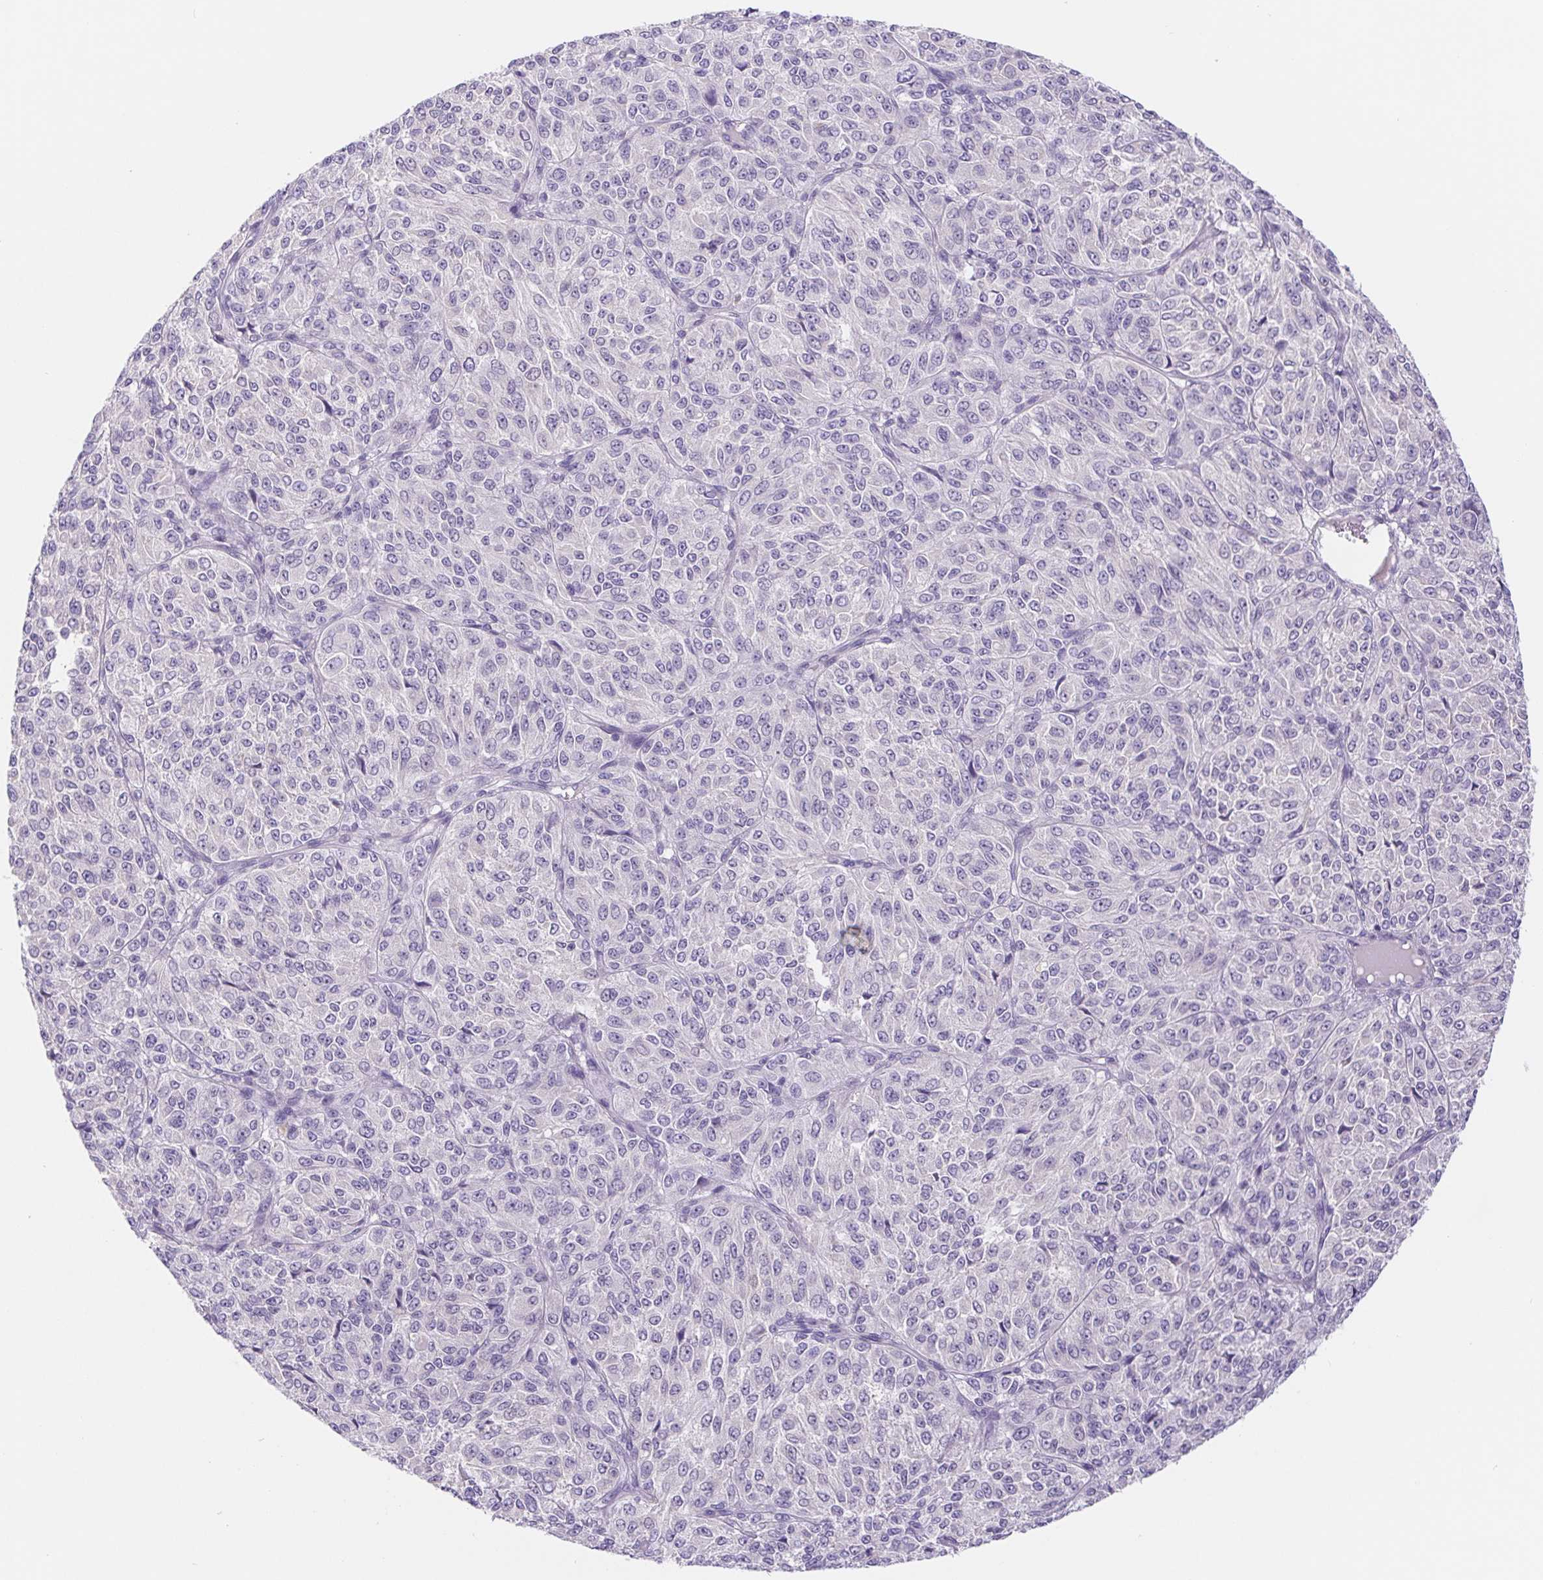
{"staining": {"intensity": "negative", "quantity": "none", "location": "none"}, "tissue": "melanoma", "cell_type": "Tumor cells", "image_type": "cancer", "snomed": [{"axis": "morphology", "description": "Malignant melanoma, Metastatic site"}, {"axis": "topography", "description": "Brain"}], "caption": "The photomicrograph exhibits no staining of tumor cells in melanoma.", "gene": "DYNC2LI1", "patient": {"sex": "female", "age": 56}}